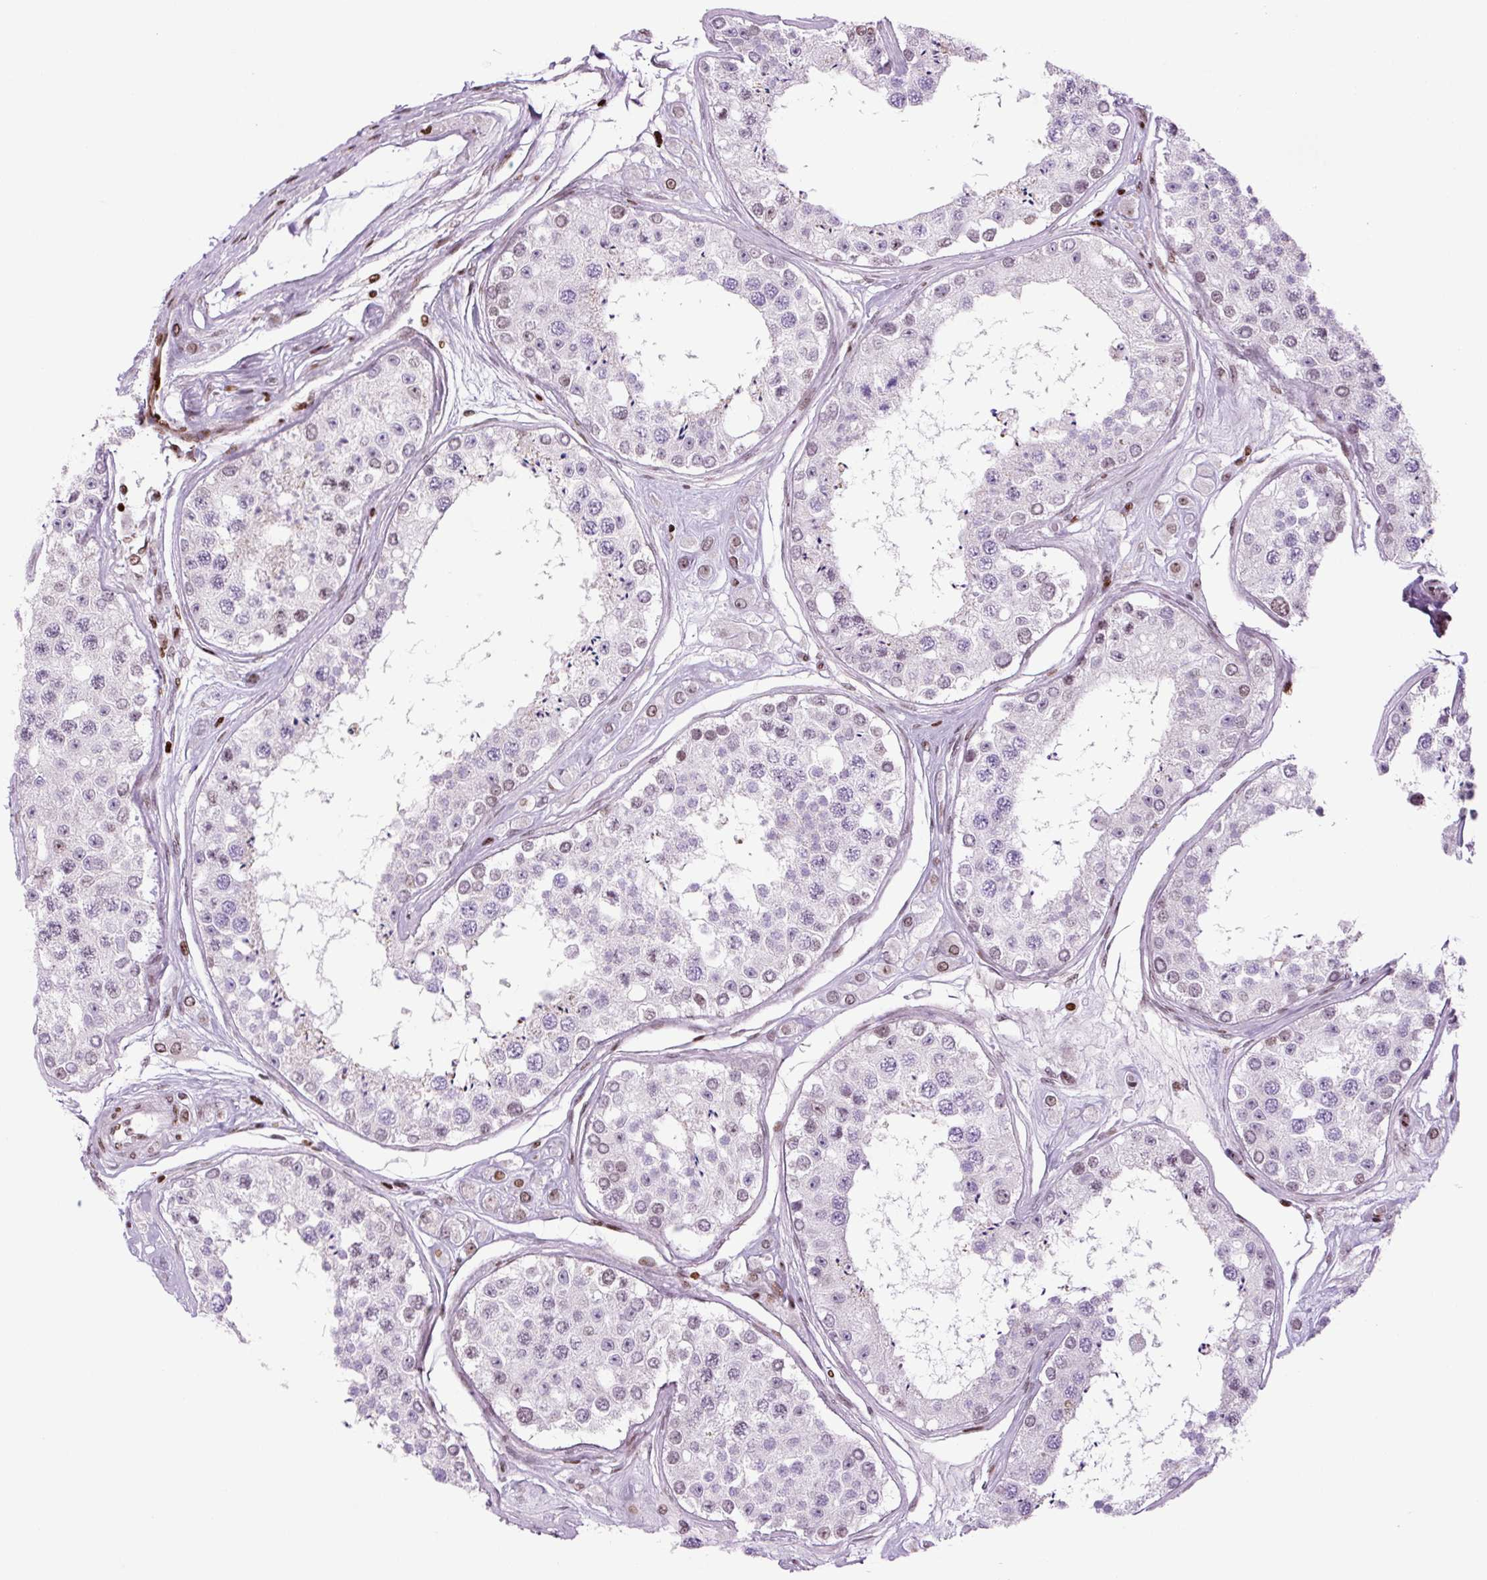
{"staining": {"intensity": "moderate", "quantity": "<25%", "location": "nuclear"}, "tissue": "testis", "cell_type": "Cells in seminiferous ducts", "image_type": "normal", "snomed": [{"axis": "morphology", "description": "Normal tissue, NOS"}, {"axis": "topography", "description": "Testis"}], "caption": "Approximately <25% of cells in seminiferous ducts in unremarkable human testis show moderate nuclear protein expression as visualized by brown immunohistochemical staining.", "gene": "H1", "patient": {"sex": "male", "age": 25}}